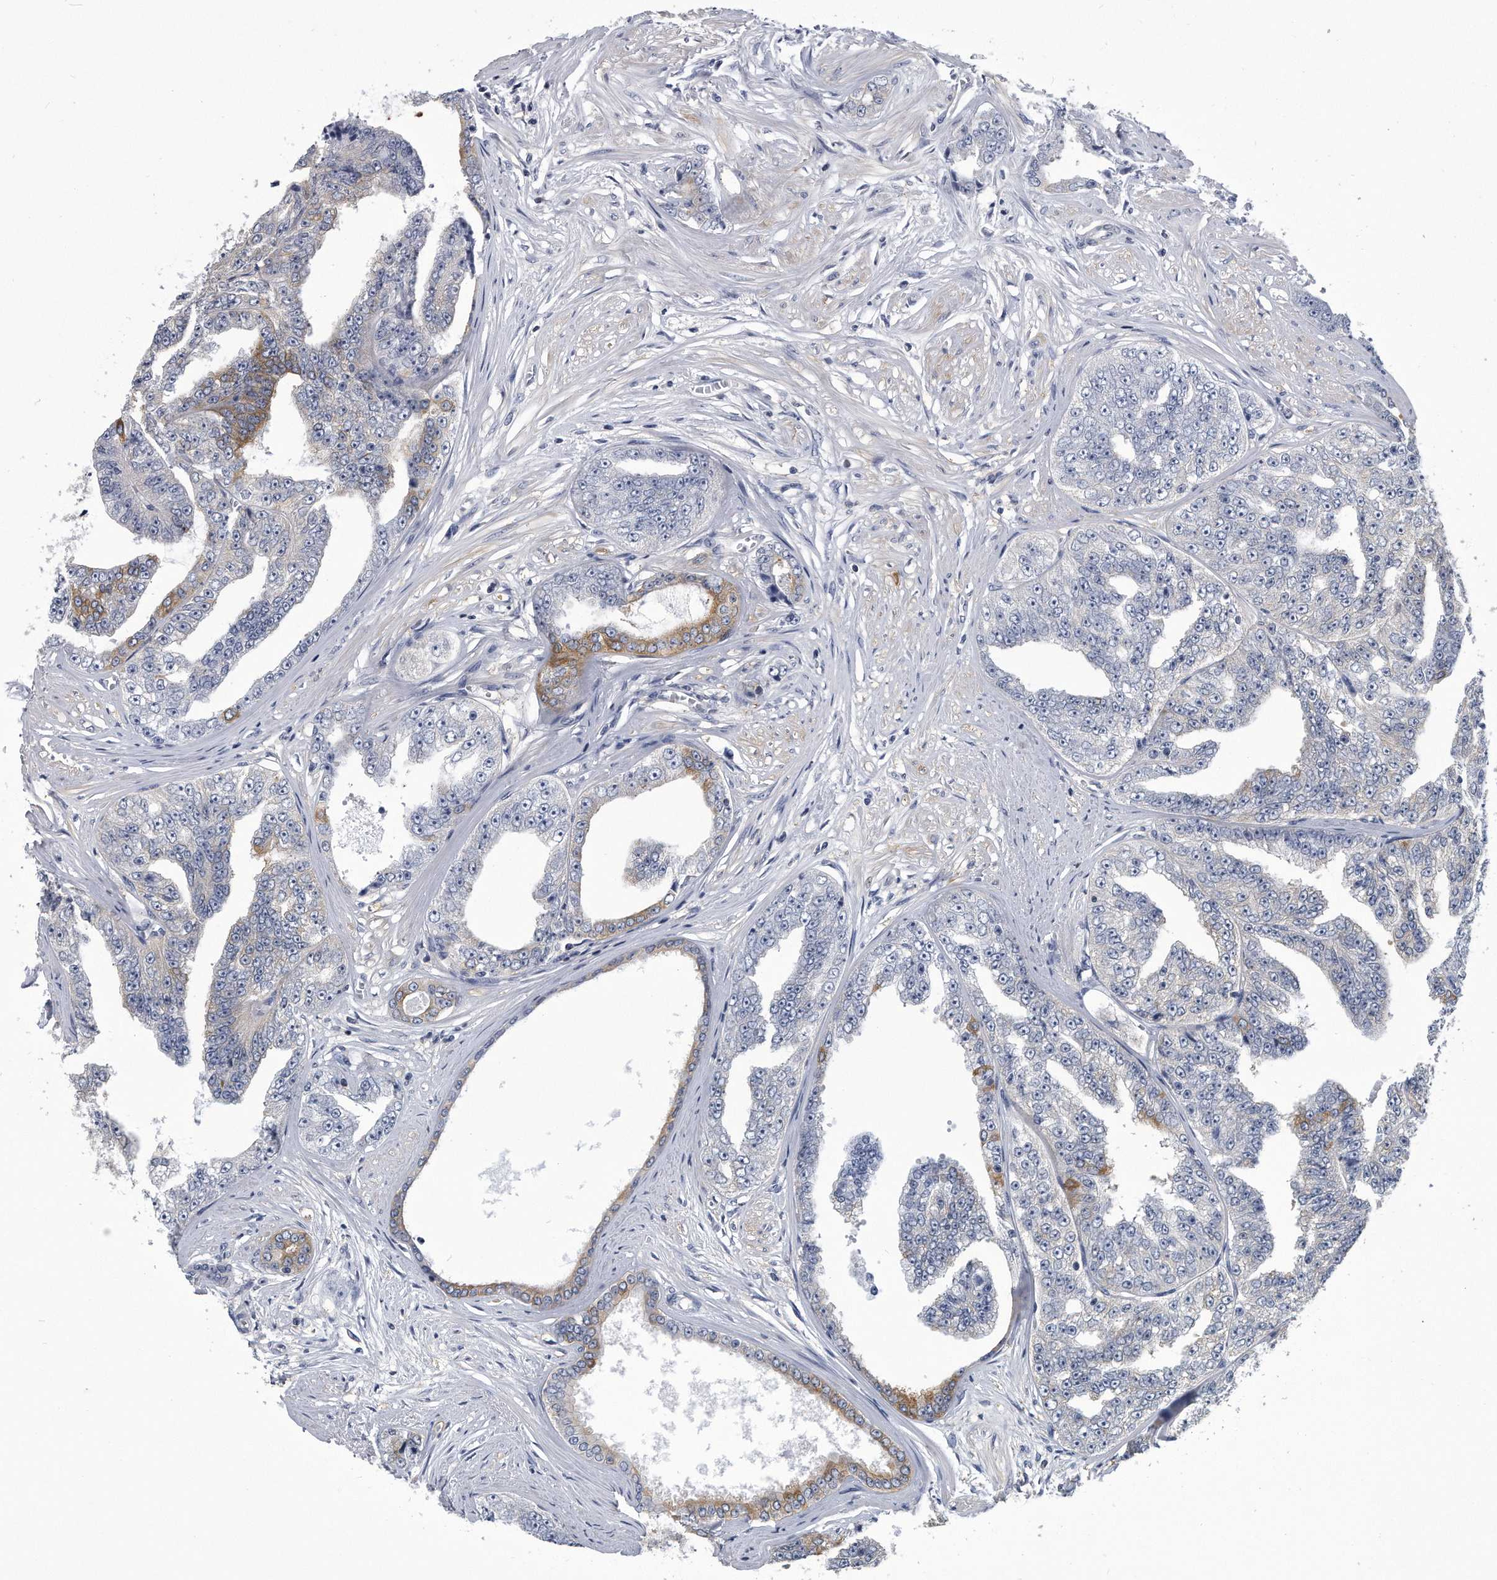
{"staining": {"intensity": "weak", "quantity": "<25%", "location": "cytoplasmic/membranous"}, "tissue": "prostate cancer", "cell_type": "Tumor cells", "image_type": "cancer", "snomed": [{"axis": "morphology", "description": "Adenocarcinoma, High grade"}, {"axis": "topography", "description": "Prostate"}], "caption": "The photomicrograph exhibits no significant positivity in tumor cells of prostate high-grade adenocarcinoma.", "gene": "PYGB", "patient": {"sex": "male", "age": 71}}